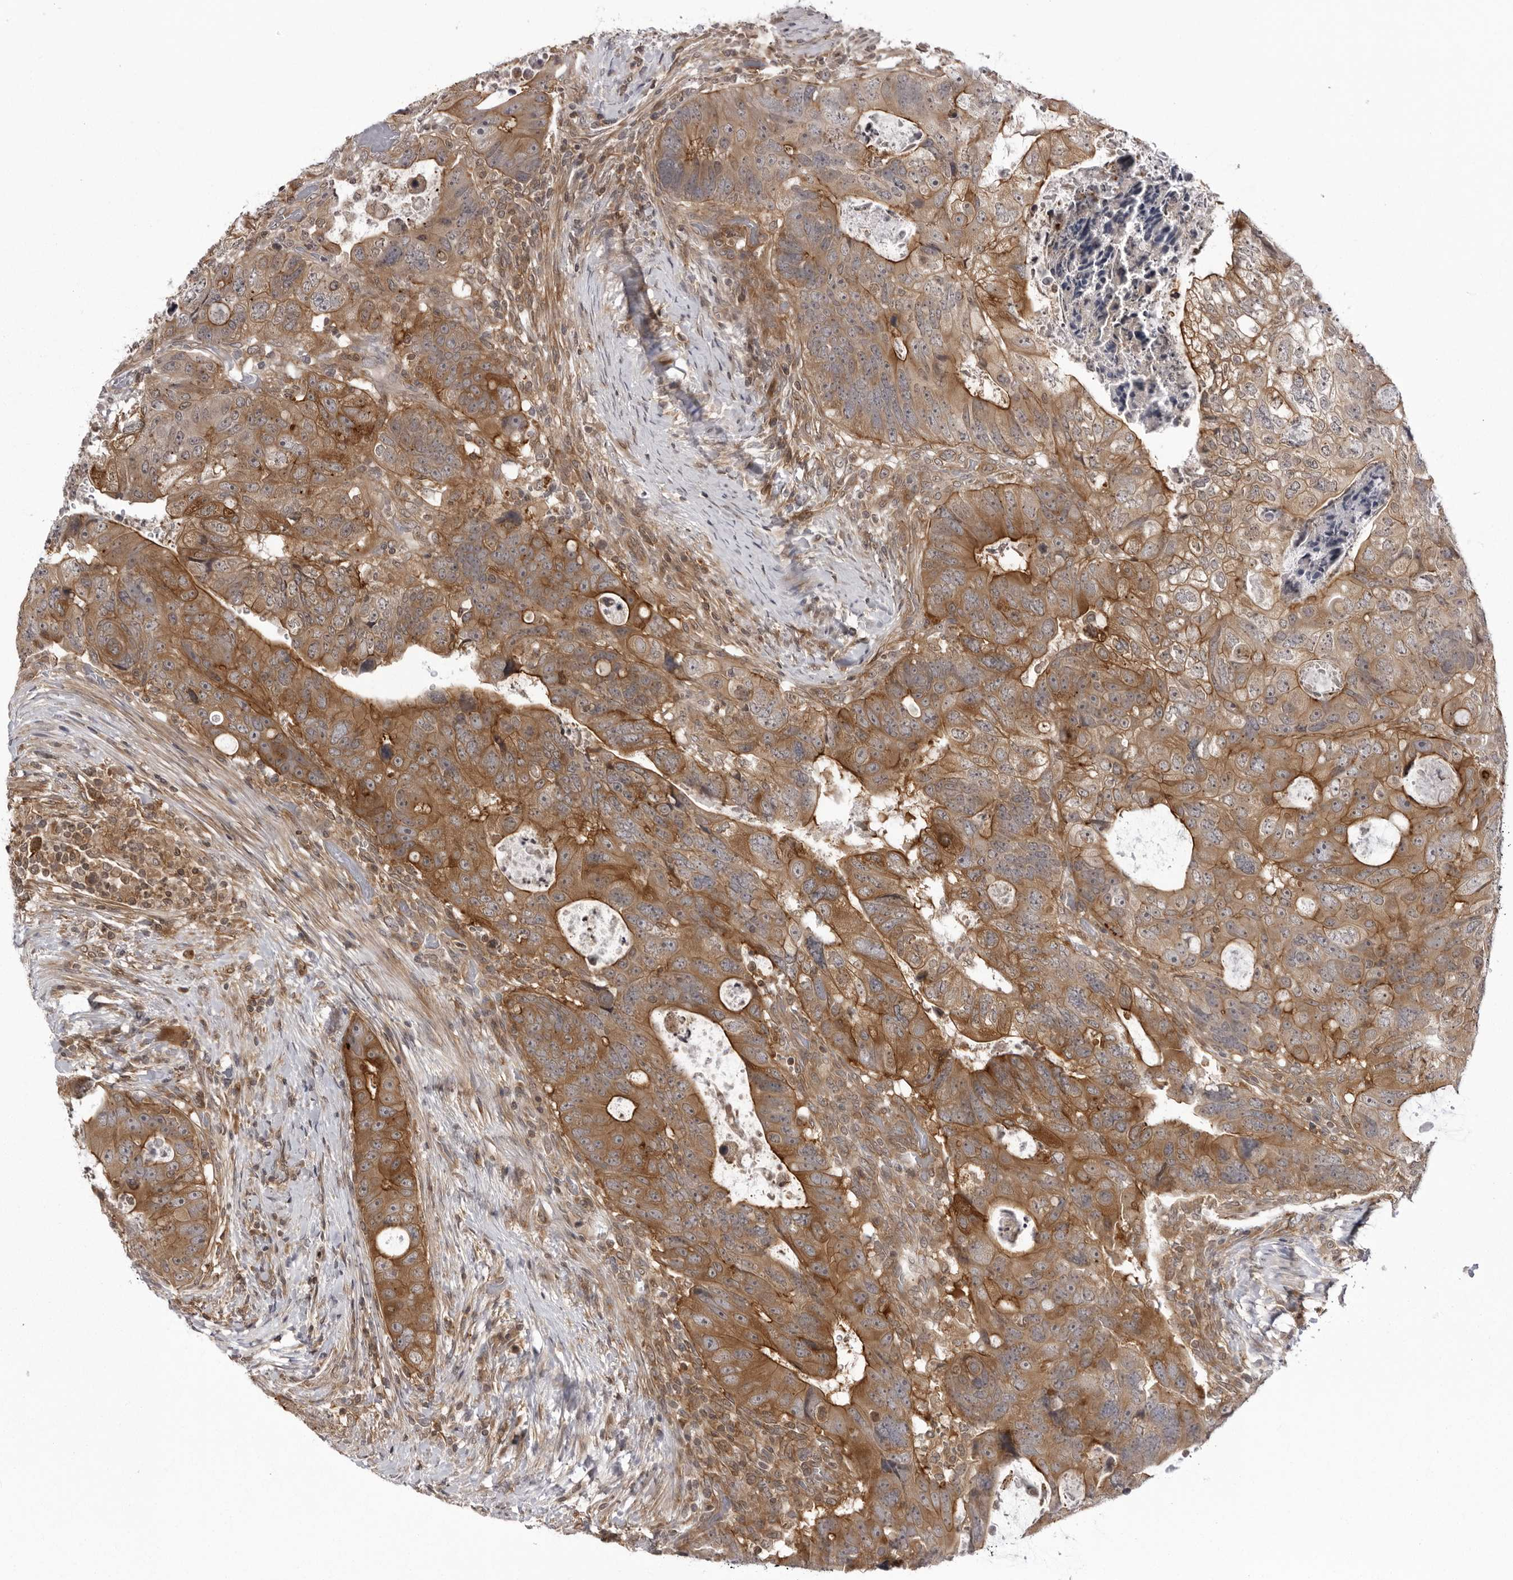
{"staining": {"intensity": "strong", "quantity": "25%-75%", "location": "cytoplasmic/membranous"}, "tissue": "colorectal cancer", "cell_type": "Tumor cells", "image_type": "cancer", "snomed": [{"axis": "morphology", "description": "Adenocarcinoma, NOS"}, {"axis": "topography", "description": "Rectum"}], "caption": "Colorectal adenocarcinoma stained for a protein (brown) reveals strong cytoplasmic/membranous positive staining in about 25%-75% of tumor cells.", "gene": "USP43", "patient": {"sex": "male", "age": 59}}